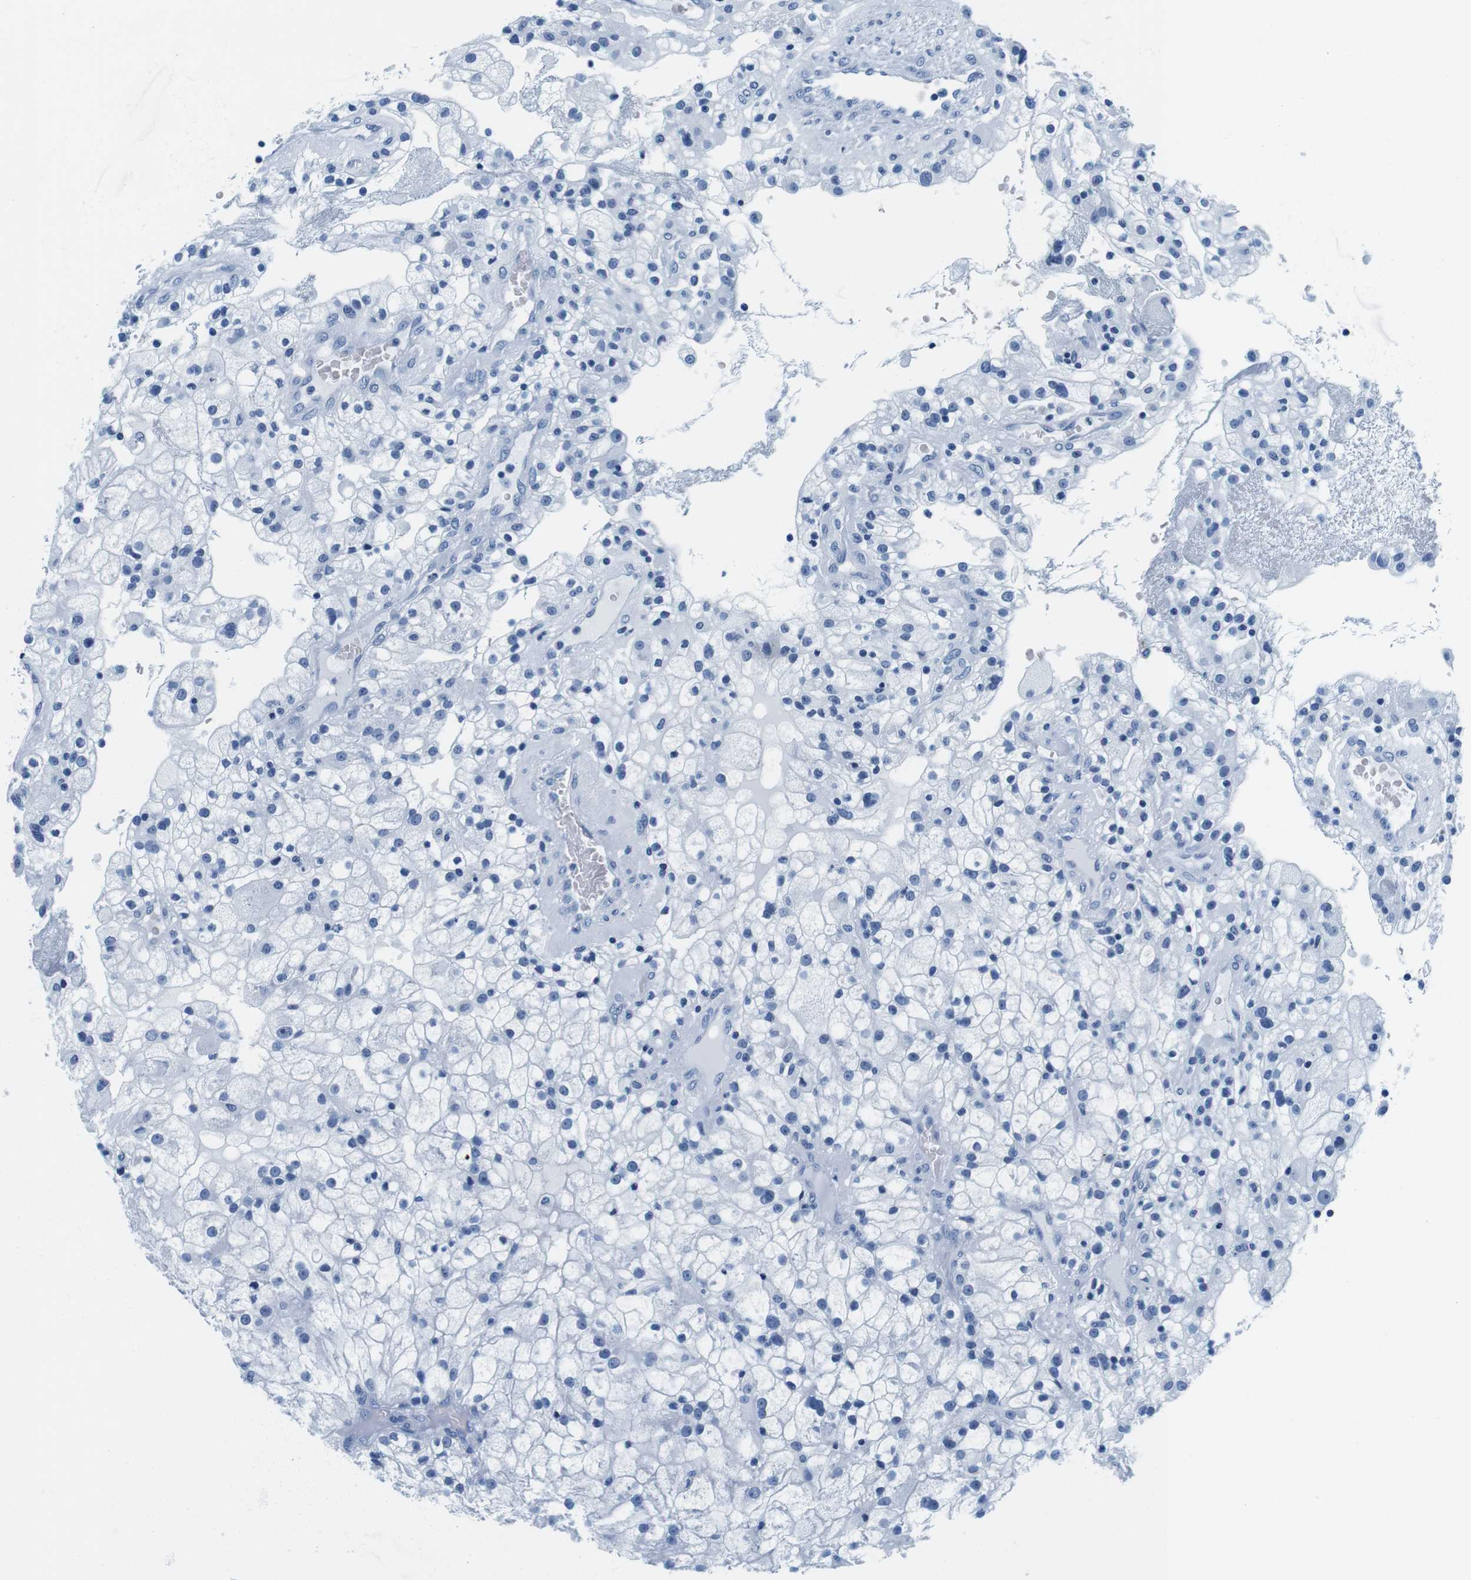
{"staining": {"intensity": "negative", "quantity": "none", "location": "none"}, "tissue": "renal cancer", "cell_type": "Tumor cells", "image_type": "cancer", "snomed": [{"axis": "morphology", "description": "Adenocarcinoma, NOS"}, {"axis": "topography", "description": "Kidney"}], "caption": "Tumor cells show no significant protein expression in renal cancer (adenocarcinoma).", "gene": "ELANE", "patient": {"sex": "female", "age": 52}}